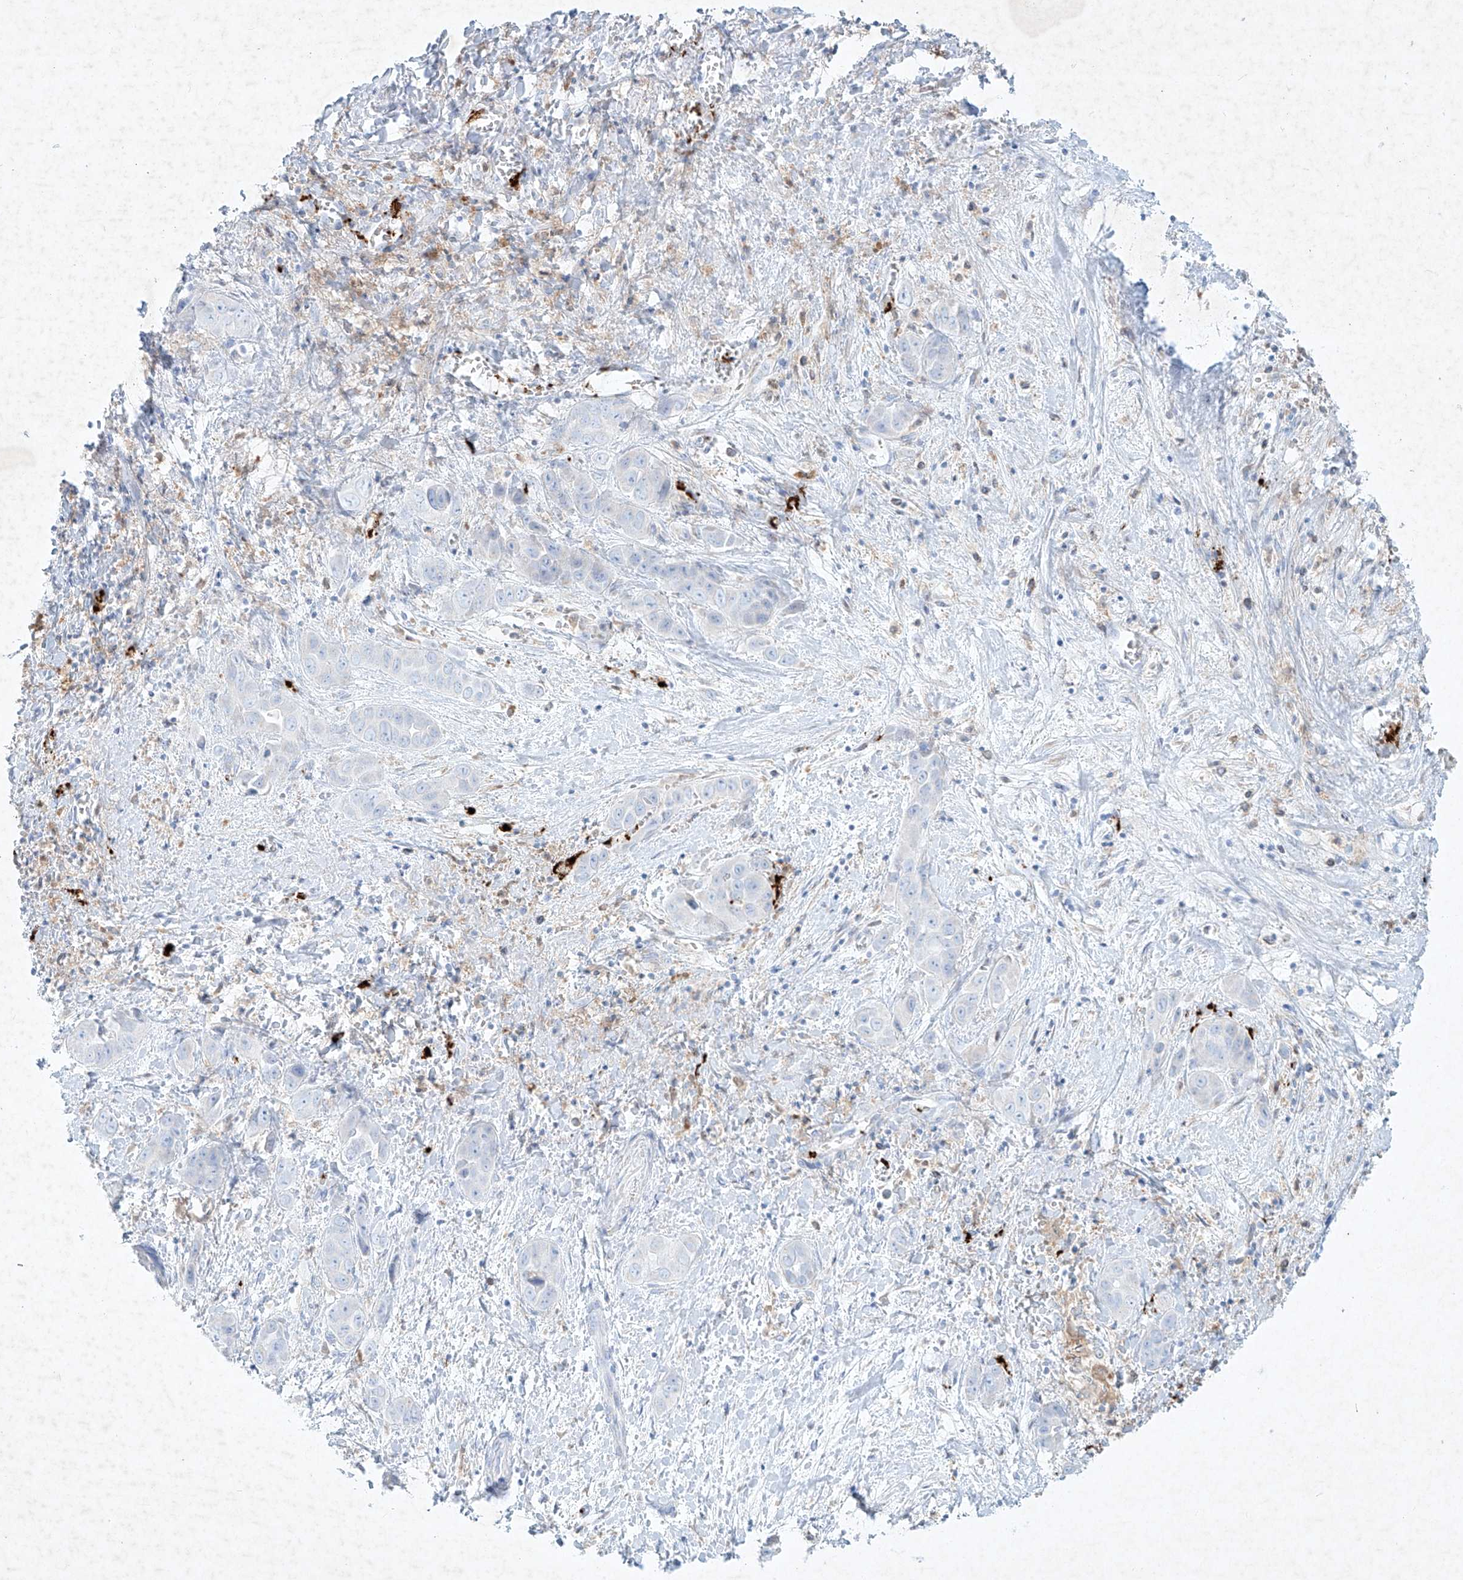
{"staining": {"intensity": "negative", "quantity": "none", "location": "none"}, "tissue": "liver cancer", "cell_type": "Tumor cells", "image_type": "cancer", "snomed": [{"axis": "morphology", "description": "Cholangiocarcinoma"}, {"axis": "topography", "description": "Liver"}], "caption": "Liver cancer stained for a protein using immunohistochemistry shows no staining tumor cells.", "gene": "PLEK", "patient": {"sex": "female", "age": 52}}